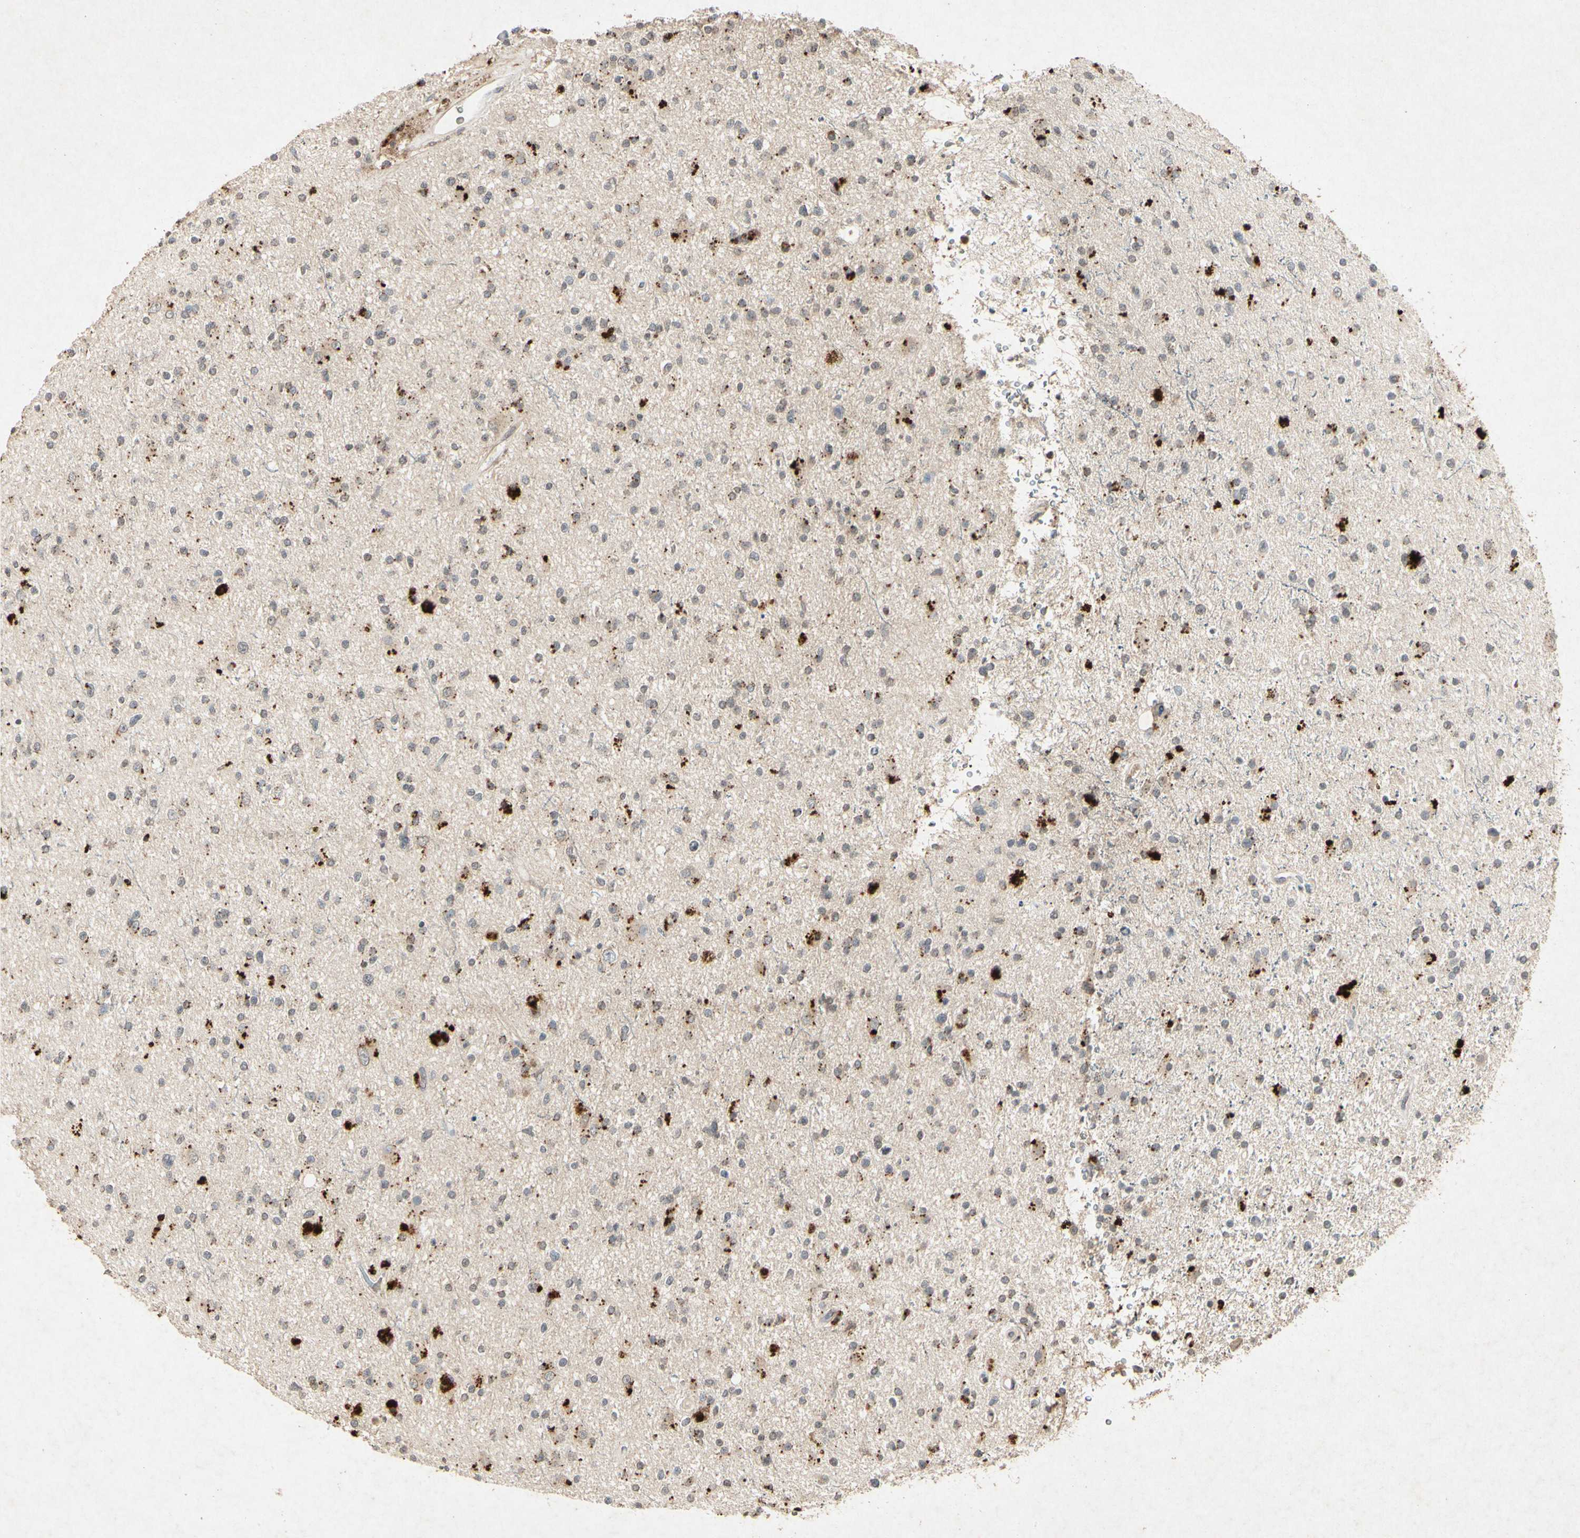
{"staining": {"intensity": "weak", "quantity": "<25%", "location": "cytoplasmic/membranous"}, "tissue": "glioma", "cell_type": "Tumor cells", "image_type": "cancer", "snomed": [{"axis": "morphology", "description": "Glioma, malignant, High grade"}, {"axis": "topography", "description": "Brain"}], "caption": "Photomicrograph shows no significant protein expression in tumor cells of glioma. (DAB (3,3'-diaminobenzidine) immunohistochemistry (IHC) visualized using brightfield microscopy, high magnification).", "gene": "MSRB1", "patient": {"sex": "male", "age": 33}}